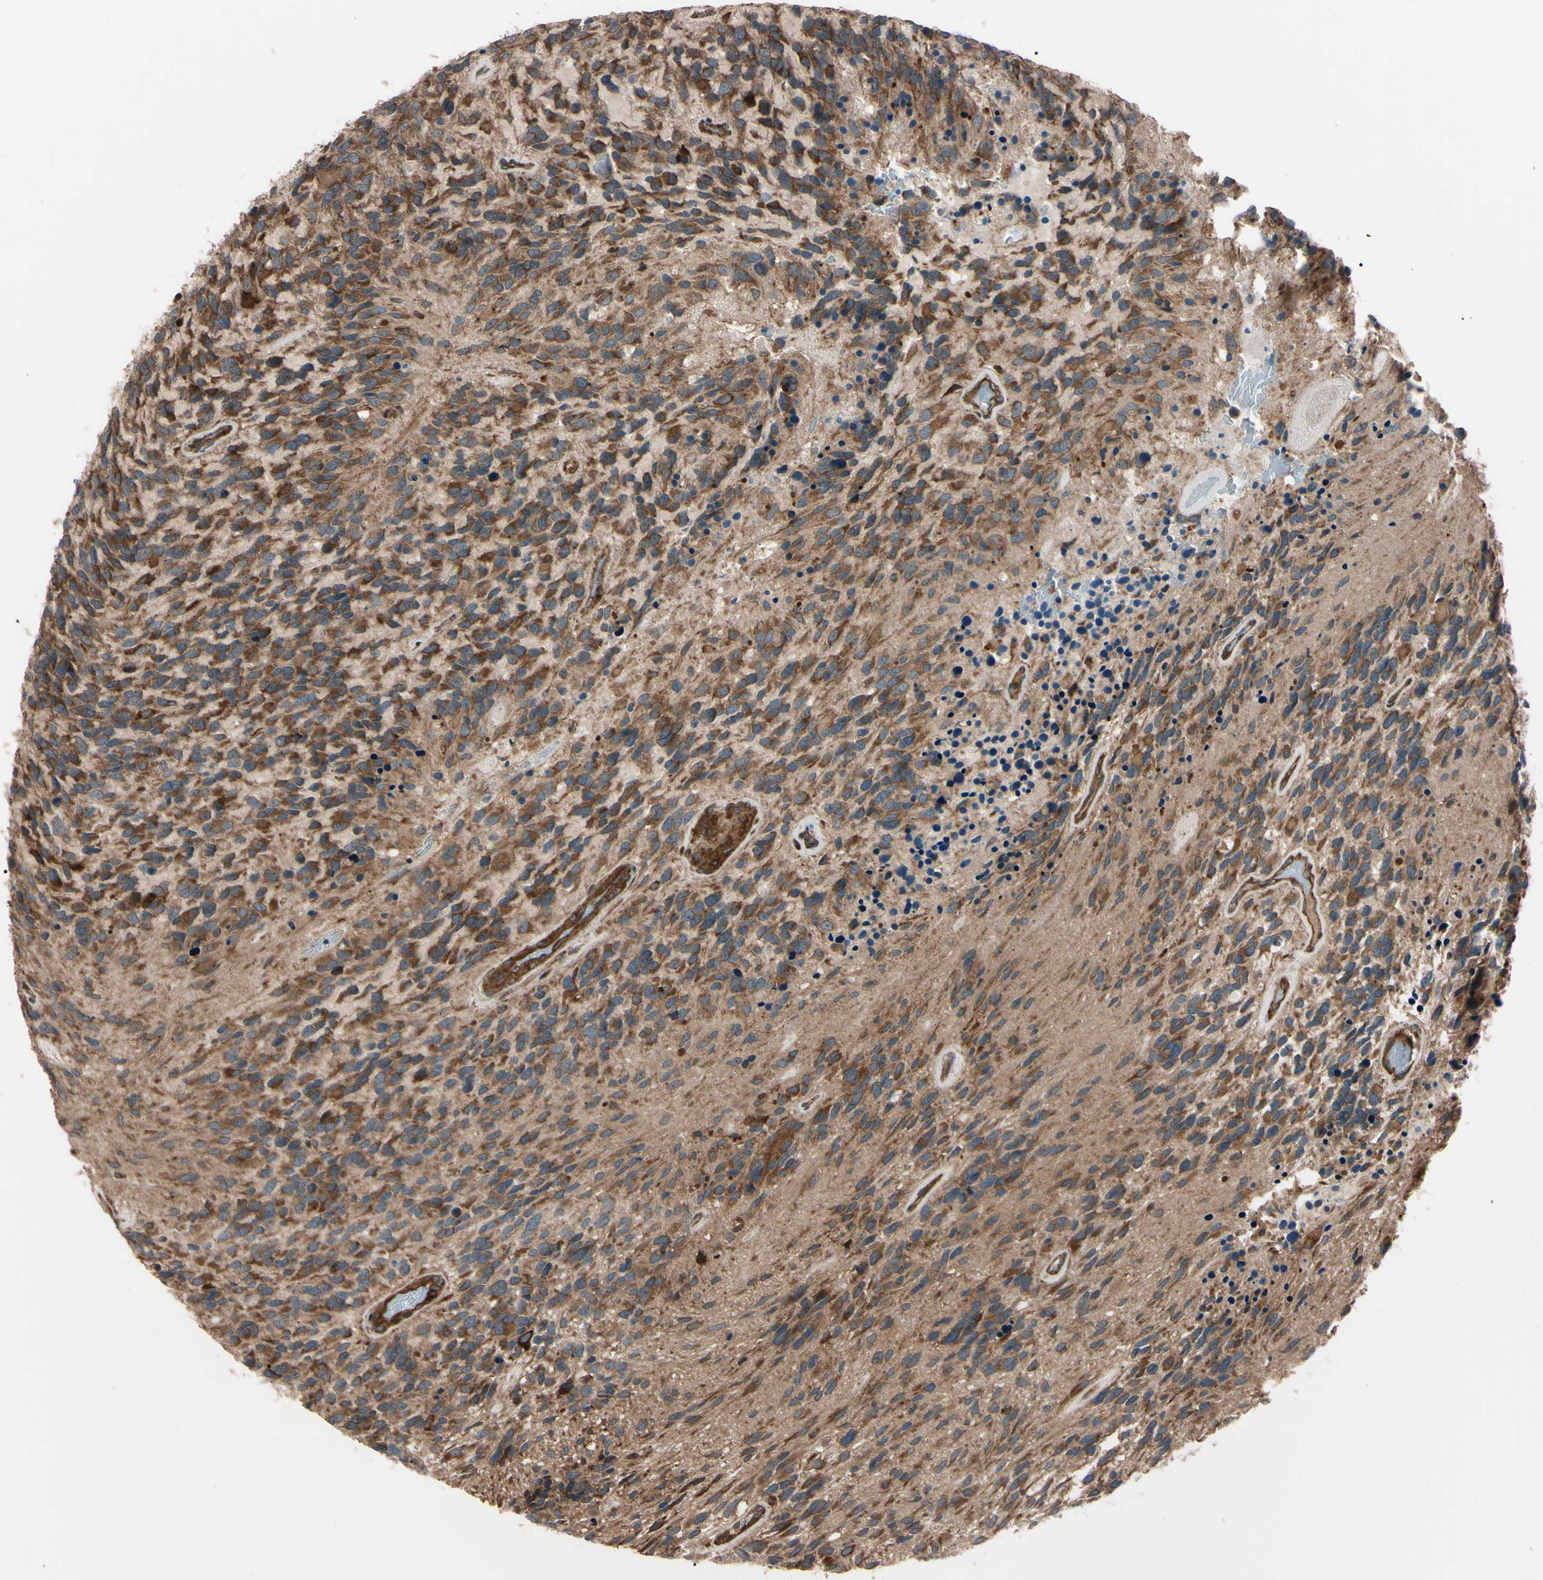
{"staining": {"intensity": "strong", "quantity": ">75%", "location": "cytoplasmic/membranous"}, "tissue": "glioma", "cell_type": "Tumor cells", "image_type": "cancer", "snomed": [{"axis": "morphology", "description": "Glioma, malignant, High grade"}, {"axis": "topography", "description": "Brain"}], "caption": "The immunohistochemical stain shows strong cytoplasmic/membranous staining in tumor cells of malignant glioma (high-grade) tissue. The protein is shown in brown color, while the nuclei are stained blue.", "gene": "GUCY1B1", "patient": {"sex": "female", "age": 58}}